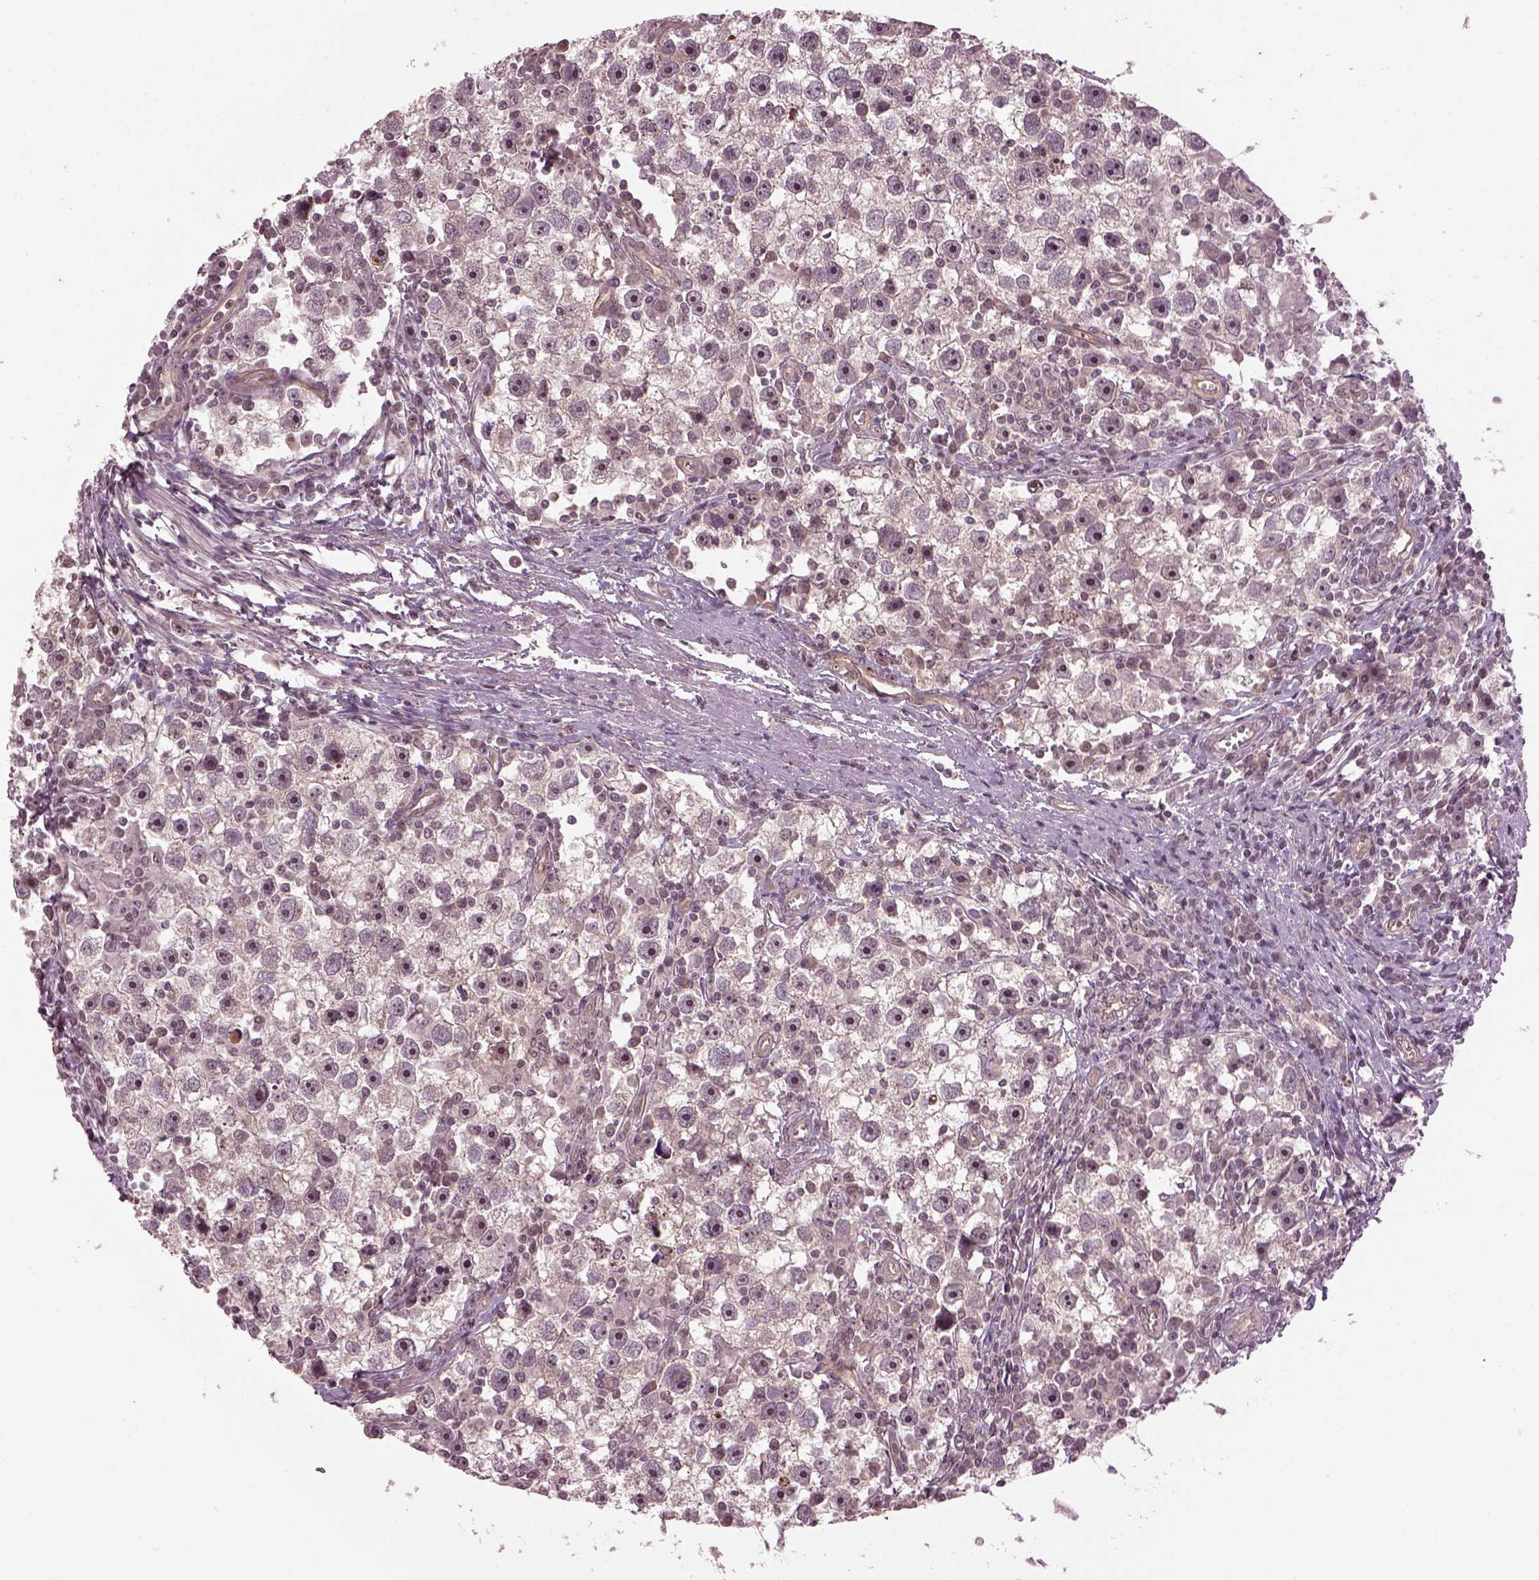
{"staining": {"intensity": "negative", "quantity": "none", "location": "none"}, "tissue": "testis cancer", "cell_type": "Tumor cells", "image_type": "cancer", "snomed": [{"axis": "morphology", "description": "Seminoma, NOS"}, {"axis": "topography", "description": "Testis"}], "caption": "A high-resolution histopathology image shows immunohistochemistry (IHC) staining of testis cancer (seminoma), which displays no significant staining in tumor cells. (IHC, brightfield microscopy, high magnification).", "gene": "GNRH1", "patient": {"sex": "male", "age": 30}}